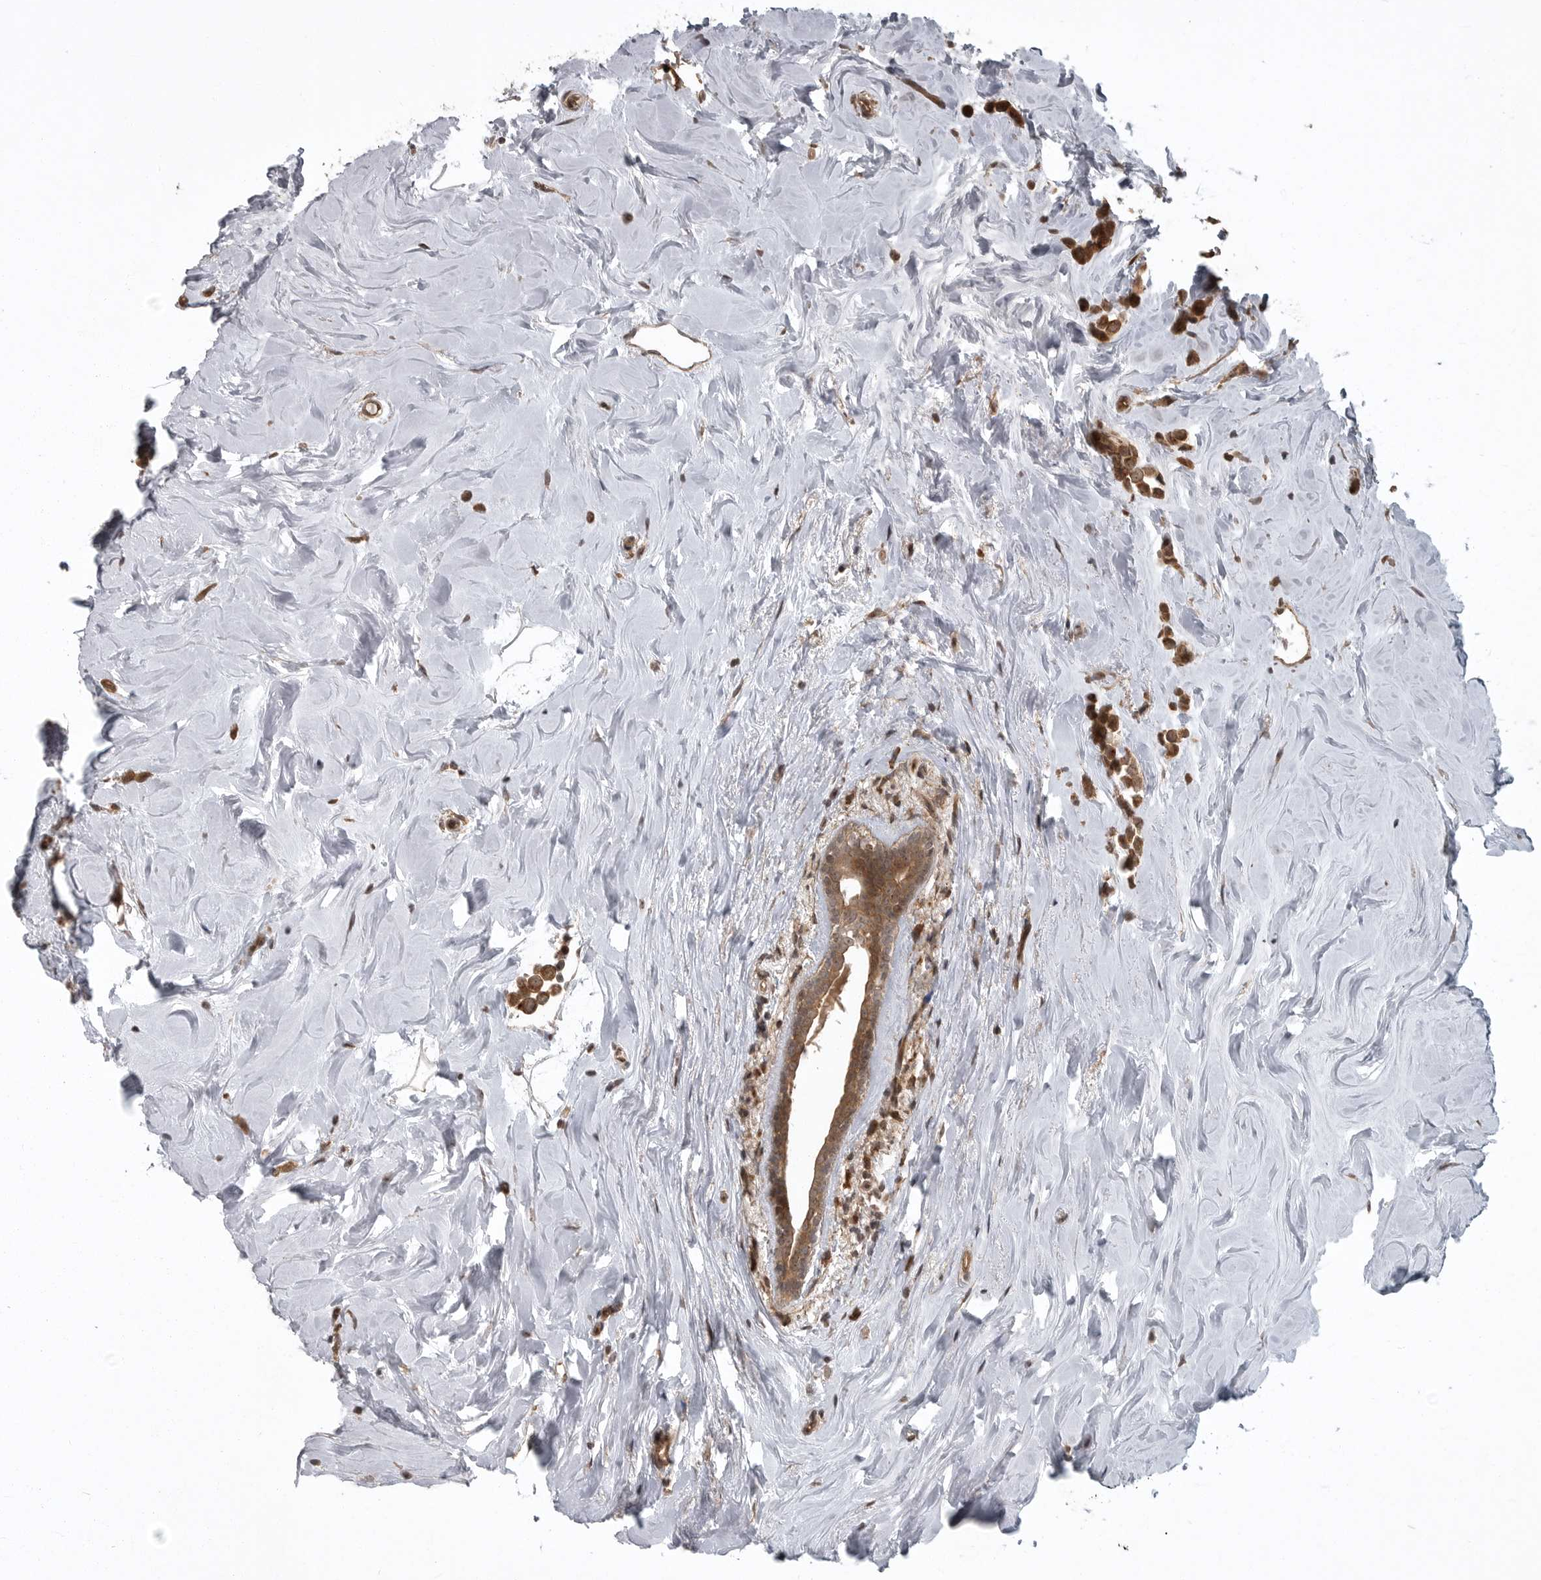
{"staining": {"intensity": "moderate", "quantity": ">75%", "location": "cytoplasmic/membranous"}, "tissue": "breast cancer", "cell_type": "Tumor cells", "image_type": "cancer", "snomed": [{"axis": "morphology", "description": "Lobular carcinoma"}, {"axis": "topography", "description": "Breast"}], "caption": "IHC micrograph of neoplastic tissue: breast cancer (lobular carcinoma) stained using immunohistochemistry (IHC) reveals medium levels of moderate protein expression localized specifically in the cytoplasmic/membranous of tumor cells, appearing as a cytoplasmic/membranous brown color.", "gene": "DNAJC8", "patient": {"sex": "female", "age": 47}}